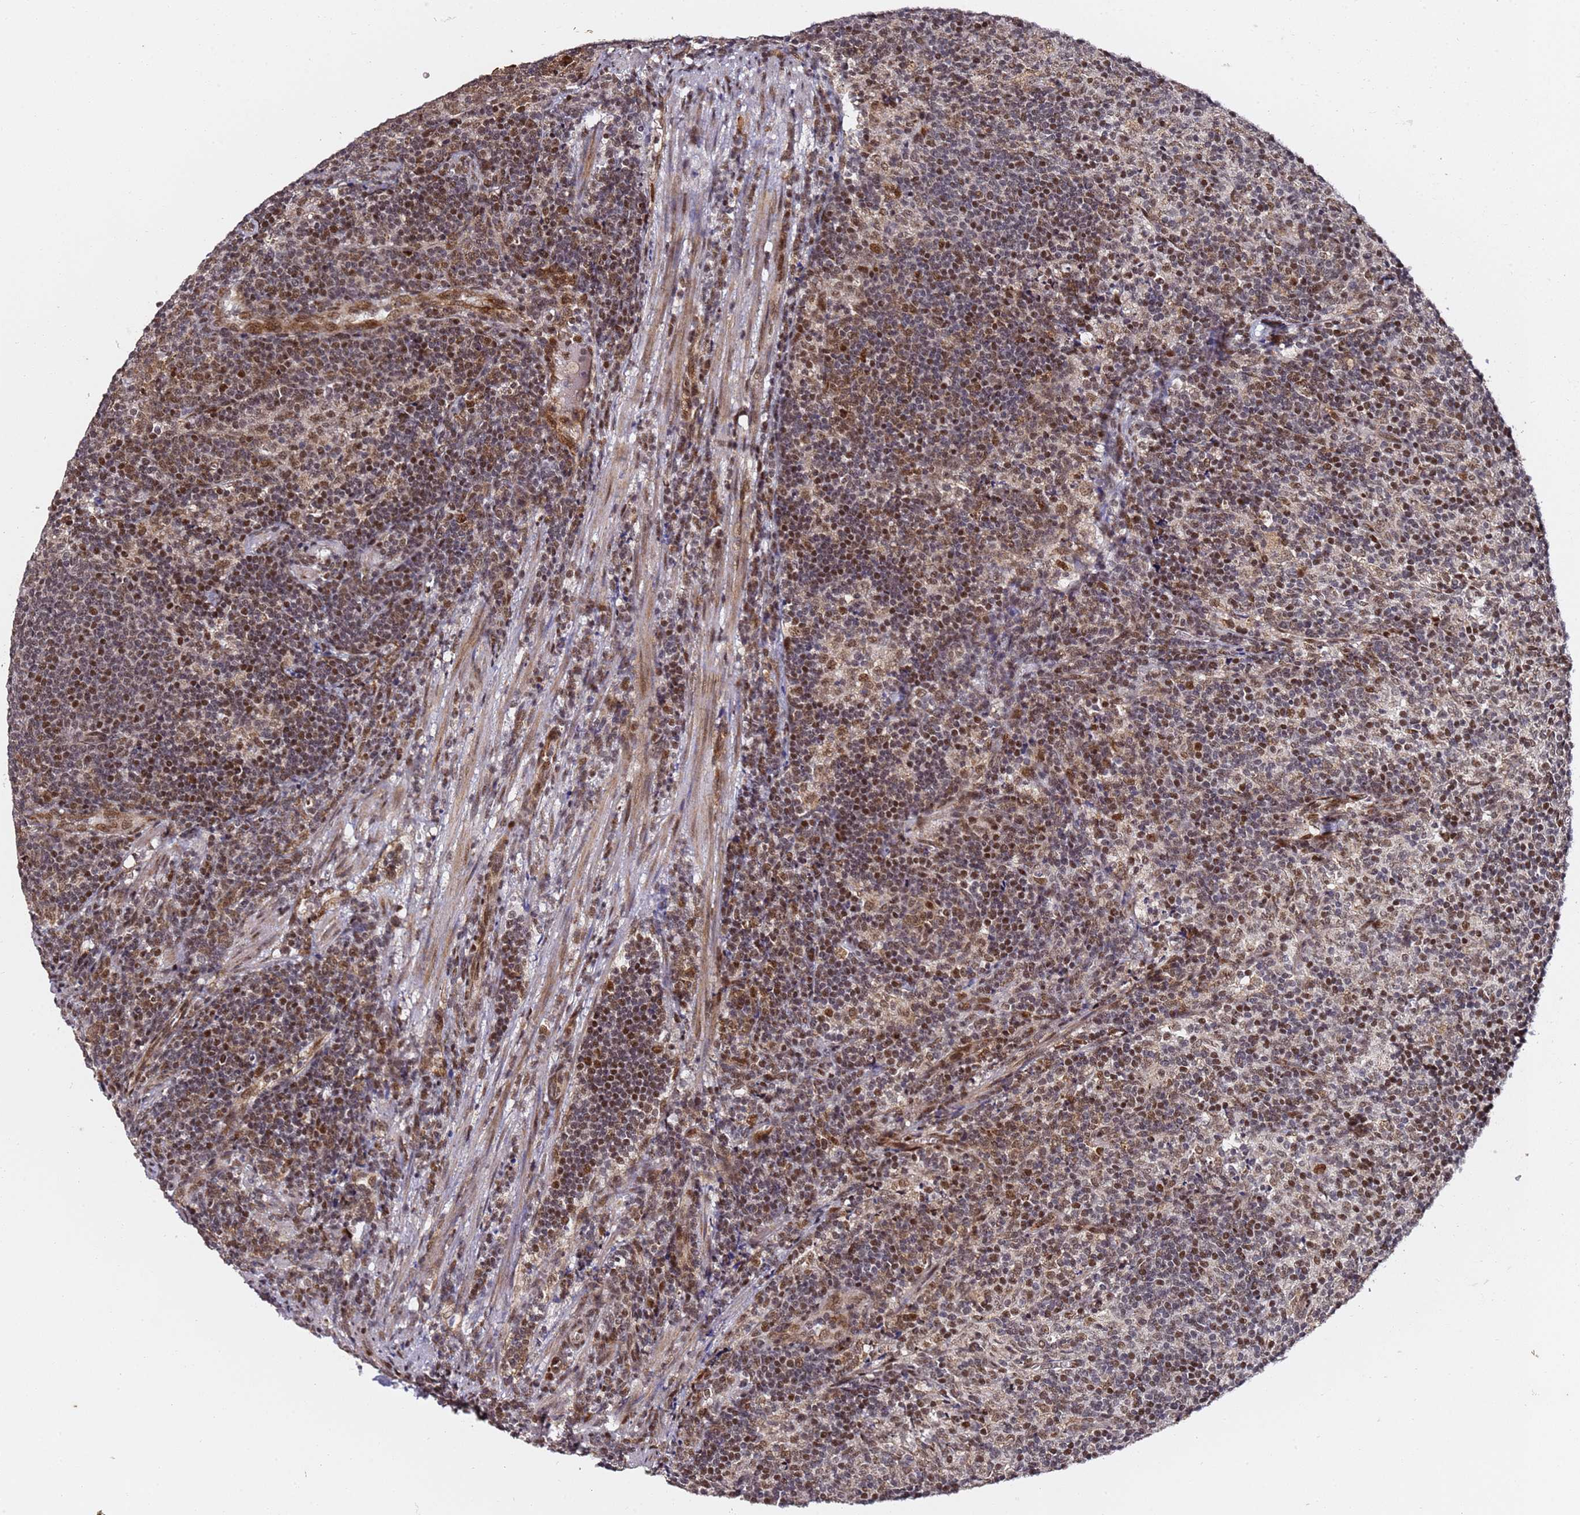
{"staining": {"intensity": "moderate", "quantity": "<25%", "location": "nuclear"}, "tissue": "lymph node", "cell_type": "Germinal center cells", "image_type": "normal", "snomed": [{"axis": "morphology", "description": "Normal tissue, NOS"}, {"axis": "topography", "description": "Lymph node"}], "caption": "Human lymph node stained for a protein (brown) shows moderate nuclear positive positivity in approximately <25% of germinal center cells.", "gene": "TP53AIP1", "patient": {"sex": "female", "age": 30}}